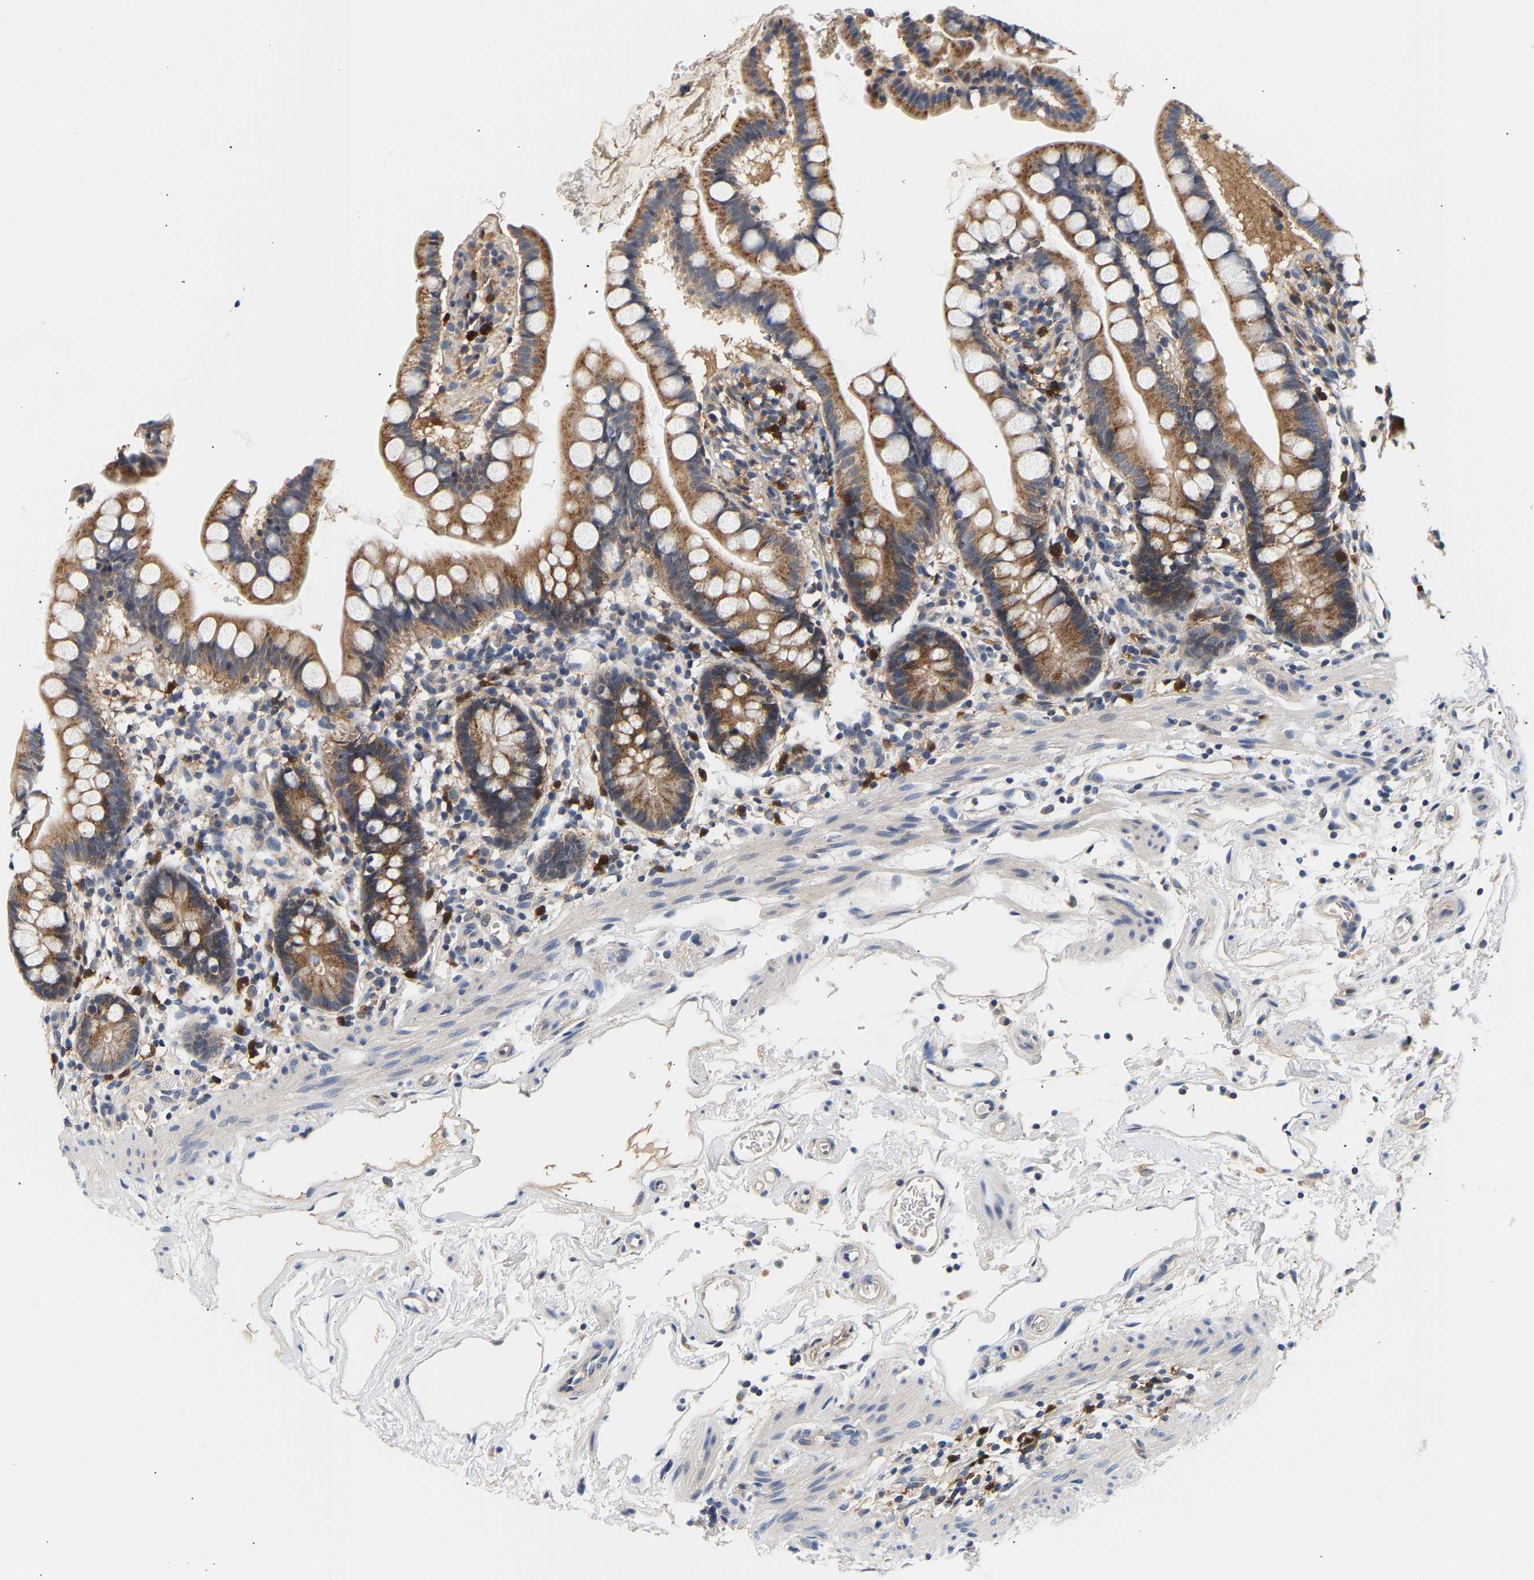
{"staining": {"intensity": "moderate", "quantity": ">75%", "location": "cytoplasmic/membranous"}, "tissue": "small intestine", "cell_type": "Glandular cells", "image_type": "normal", "snomed": [{"axis": "morphology", "description": "Normal tissue, NOS"}, {"axis": "topography", "description": "Small intestine"}], "caption": "A high-resolution micrograph shows IHC staining of unremarkable small intestine, which exhibits moderate cytoplasmic/membranous positivity in approximately >75% of glandular cells.", "gene": "PPID", "patient": {"sex": "female", "age": 84}}